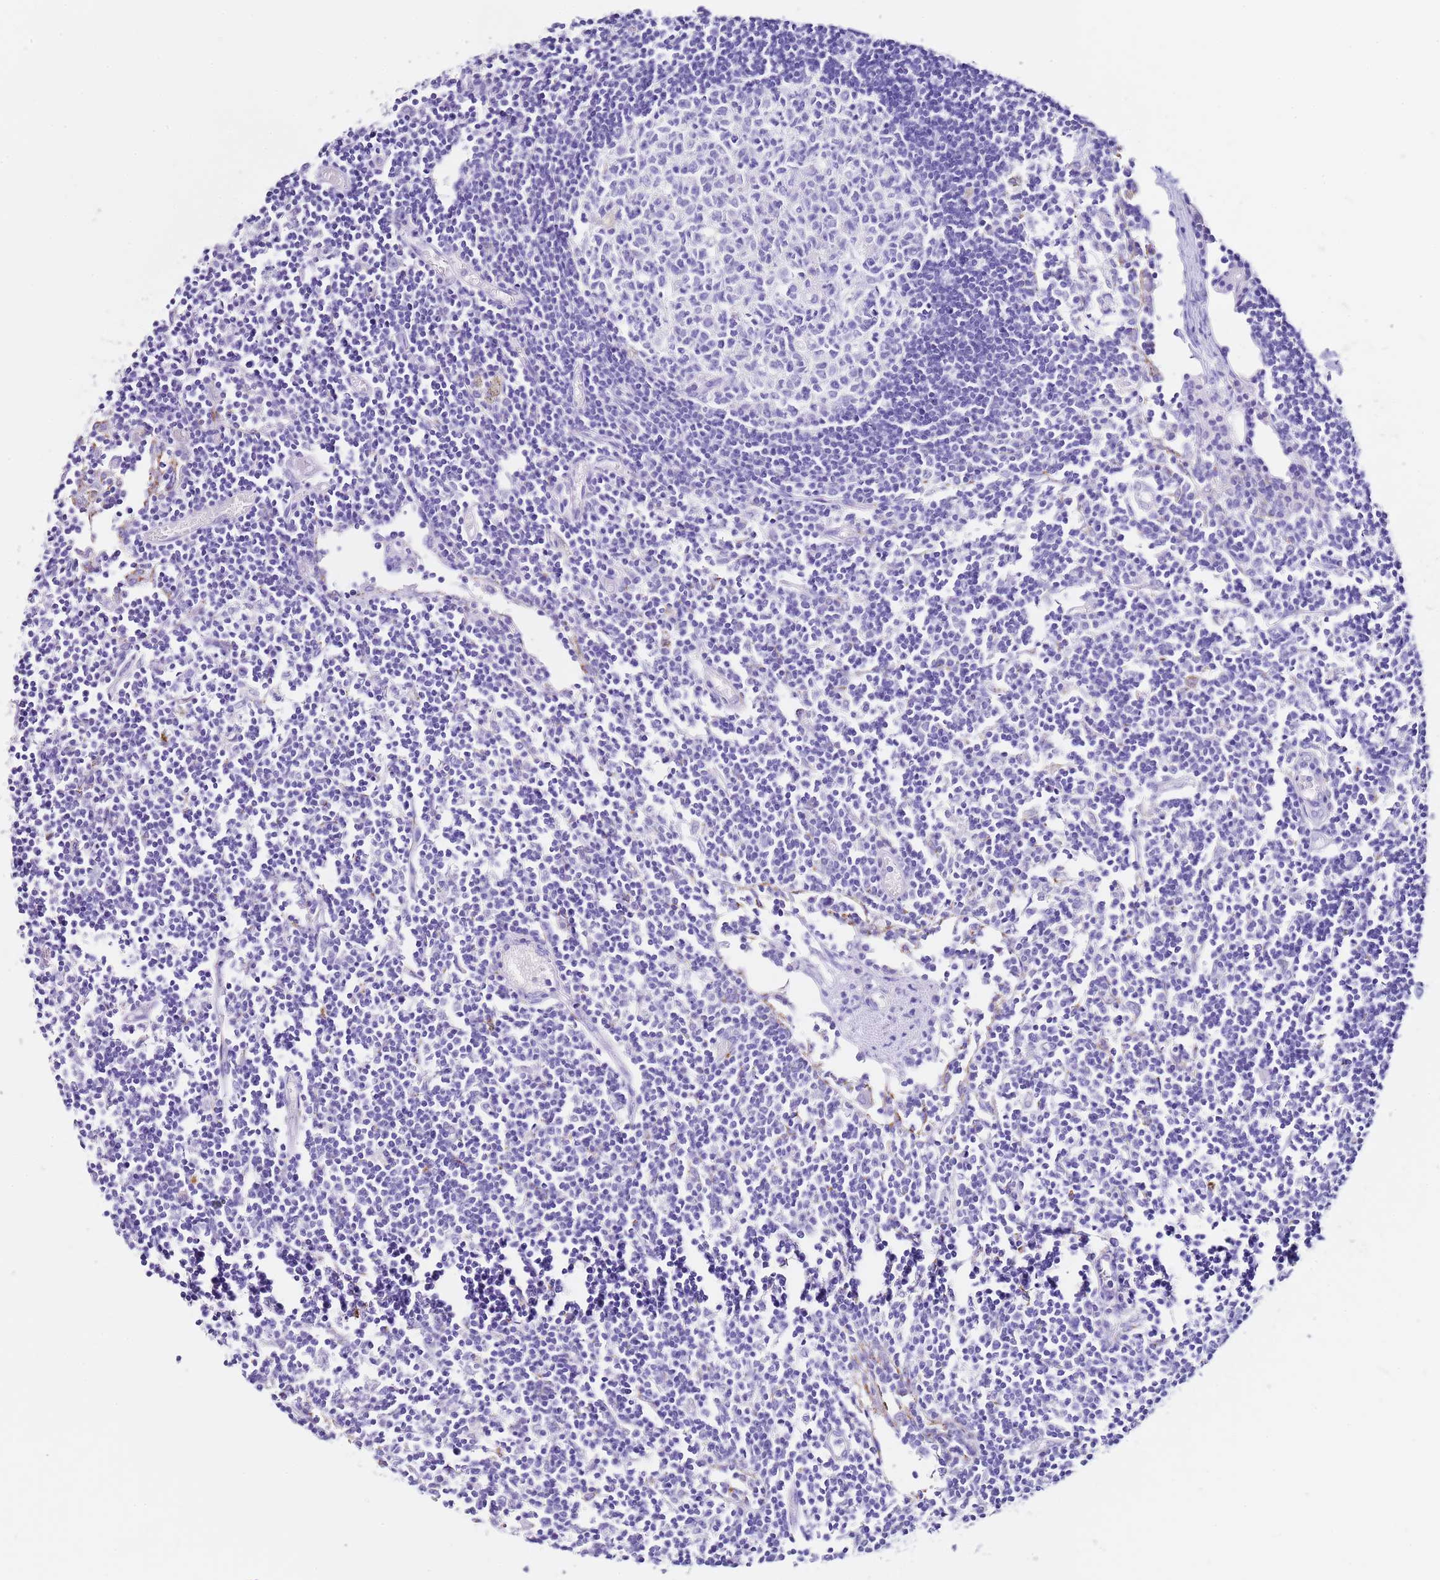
{"staining": {"intensity": "negative", "quantity": "none", "location": "none"}, "tissue": "lymph node", "cell_type": "Germinal center cells", "image_type": "normal", "snomed": [{"axis": "morphology", "description": "Normal tissue, NOS"}, {"axis": "topography", "description": "Lymph node"}], "caption": "IHC of benign human lymph node exhibits no expression in germinal center cells. (Immunohistochemistry, brightfield microscopy, high magnification).", "gene": "PTBP2", "patient": {"sex": "female", "age": 11}}